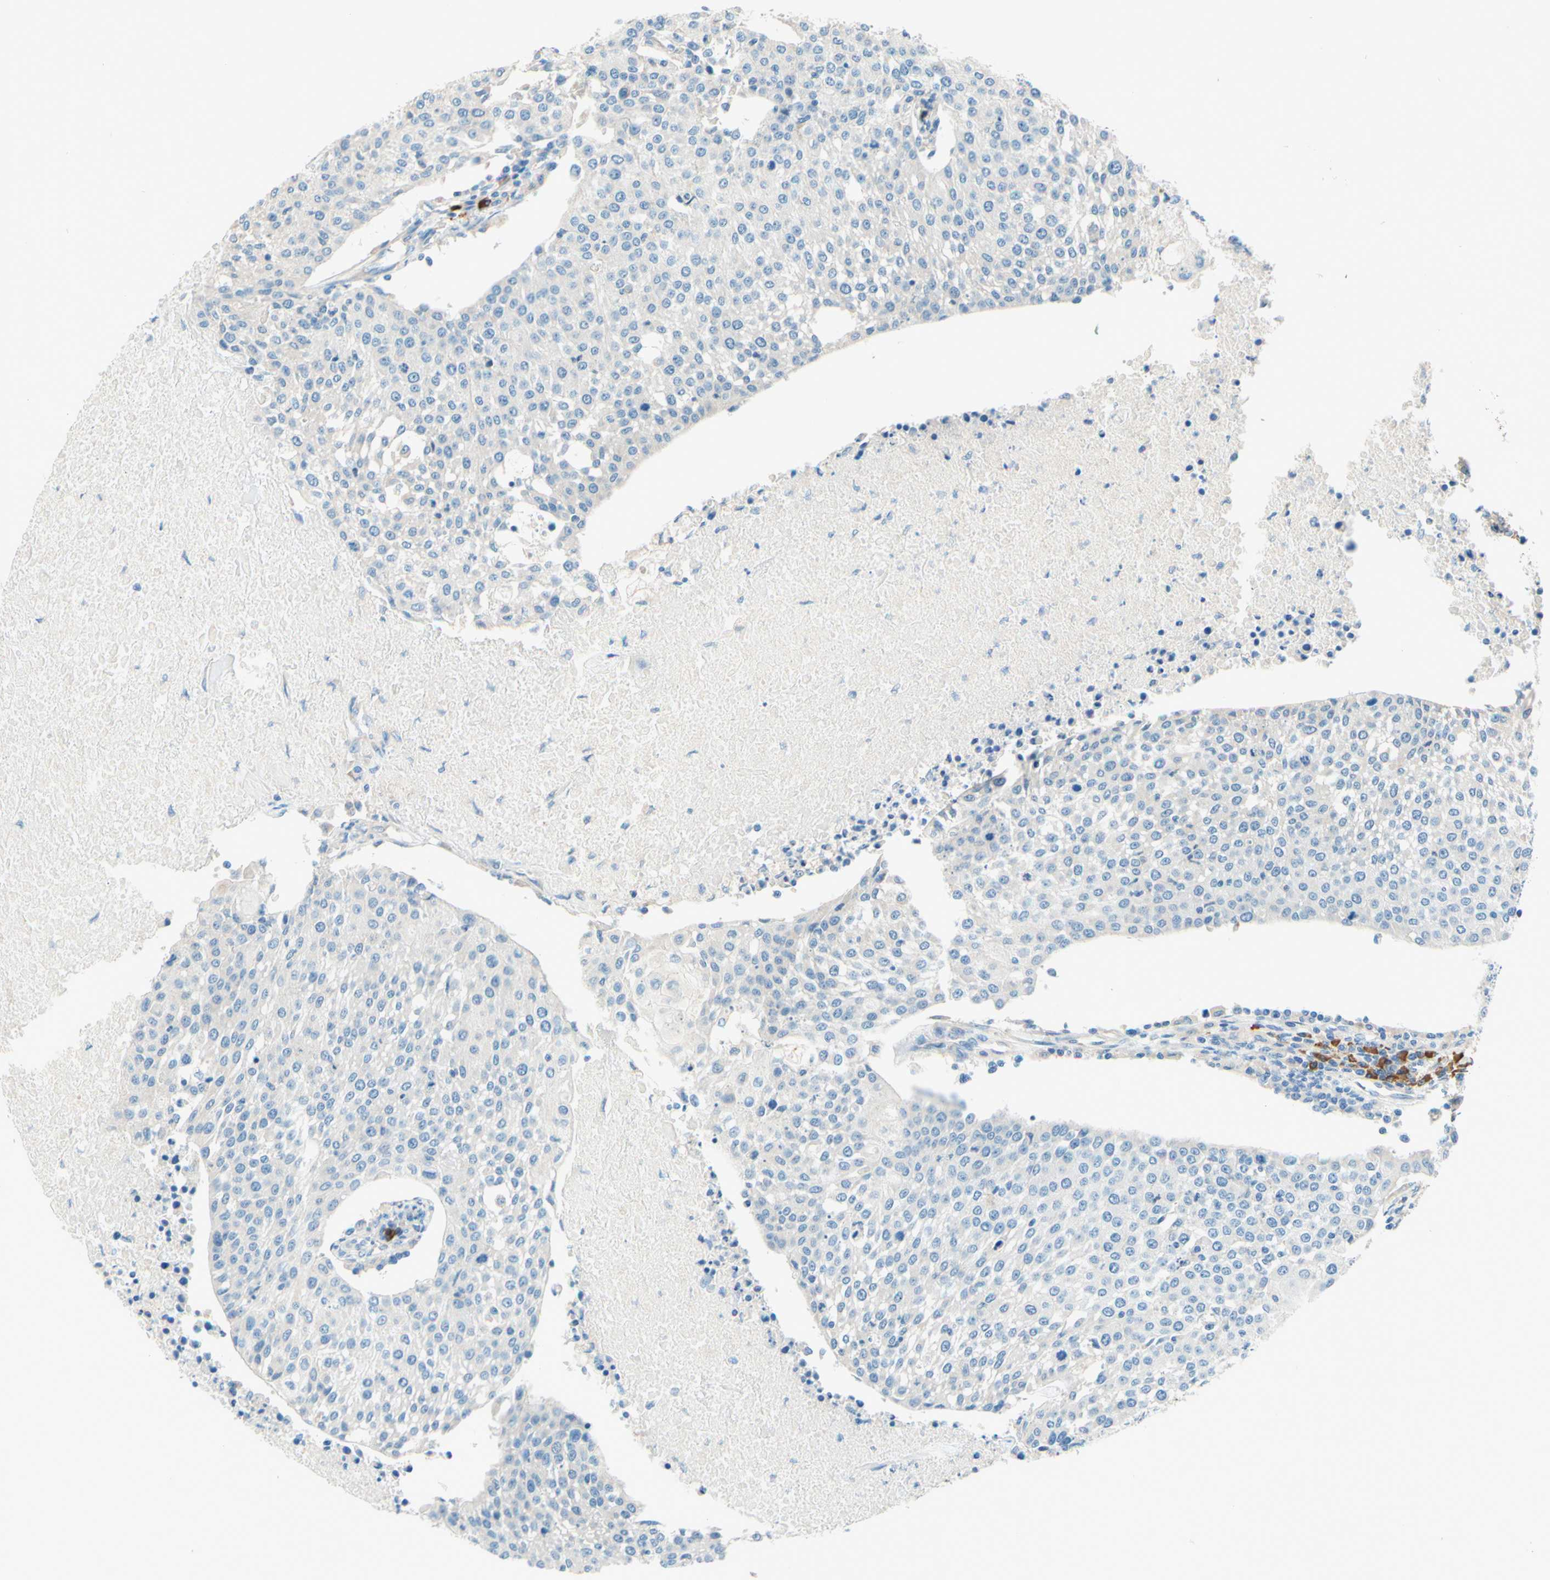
{"staining": {"intensity": "negative", "quantity": "none", "location": "none"}, "tissue": "urothelial cancer", "cell_type": "Tumor cells", "image_type": "cancer", "snomed": [{"axis": "morphology", "description": "Urothelial carcinoma, High grade"}, {"axis": "topography", "description": "Urinary bladder"}], "caption": "Immunohistochemistry micrograph of neoplastic tissue: high-grade urothelial carcinoma stained with DAB shows no significant protein positivity in tumor cells.", "gene": "PASD1", "patient": {"sex": "female", "age": 85}}